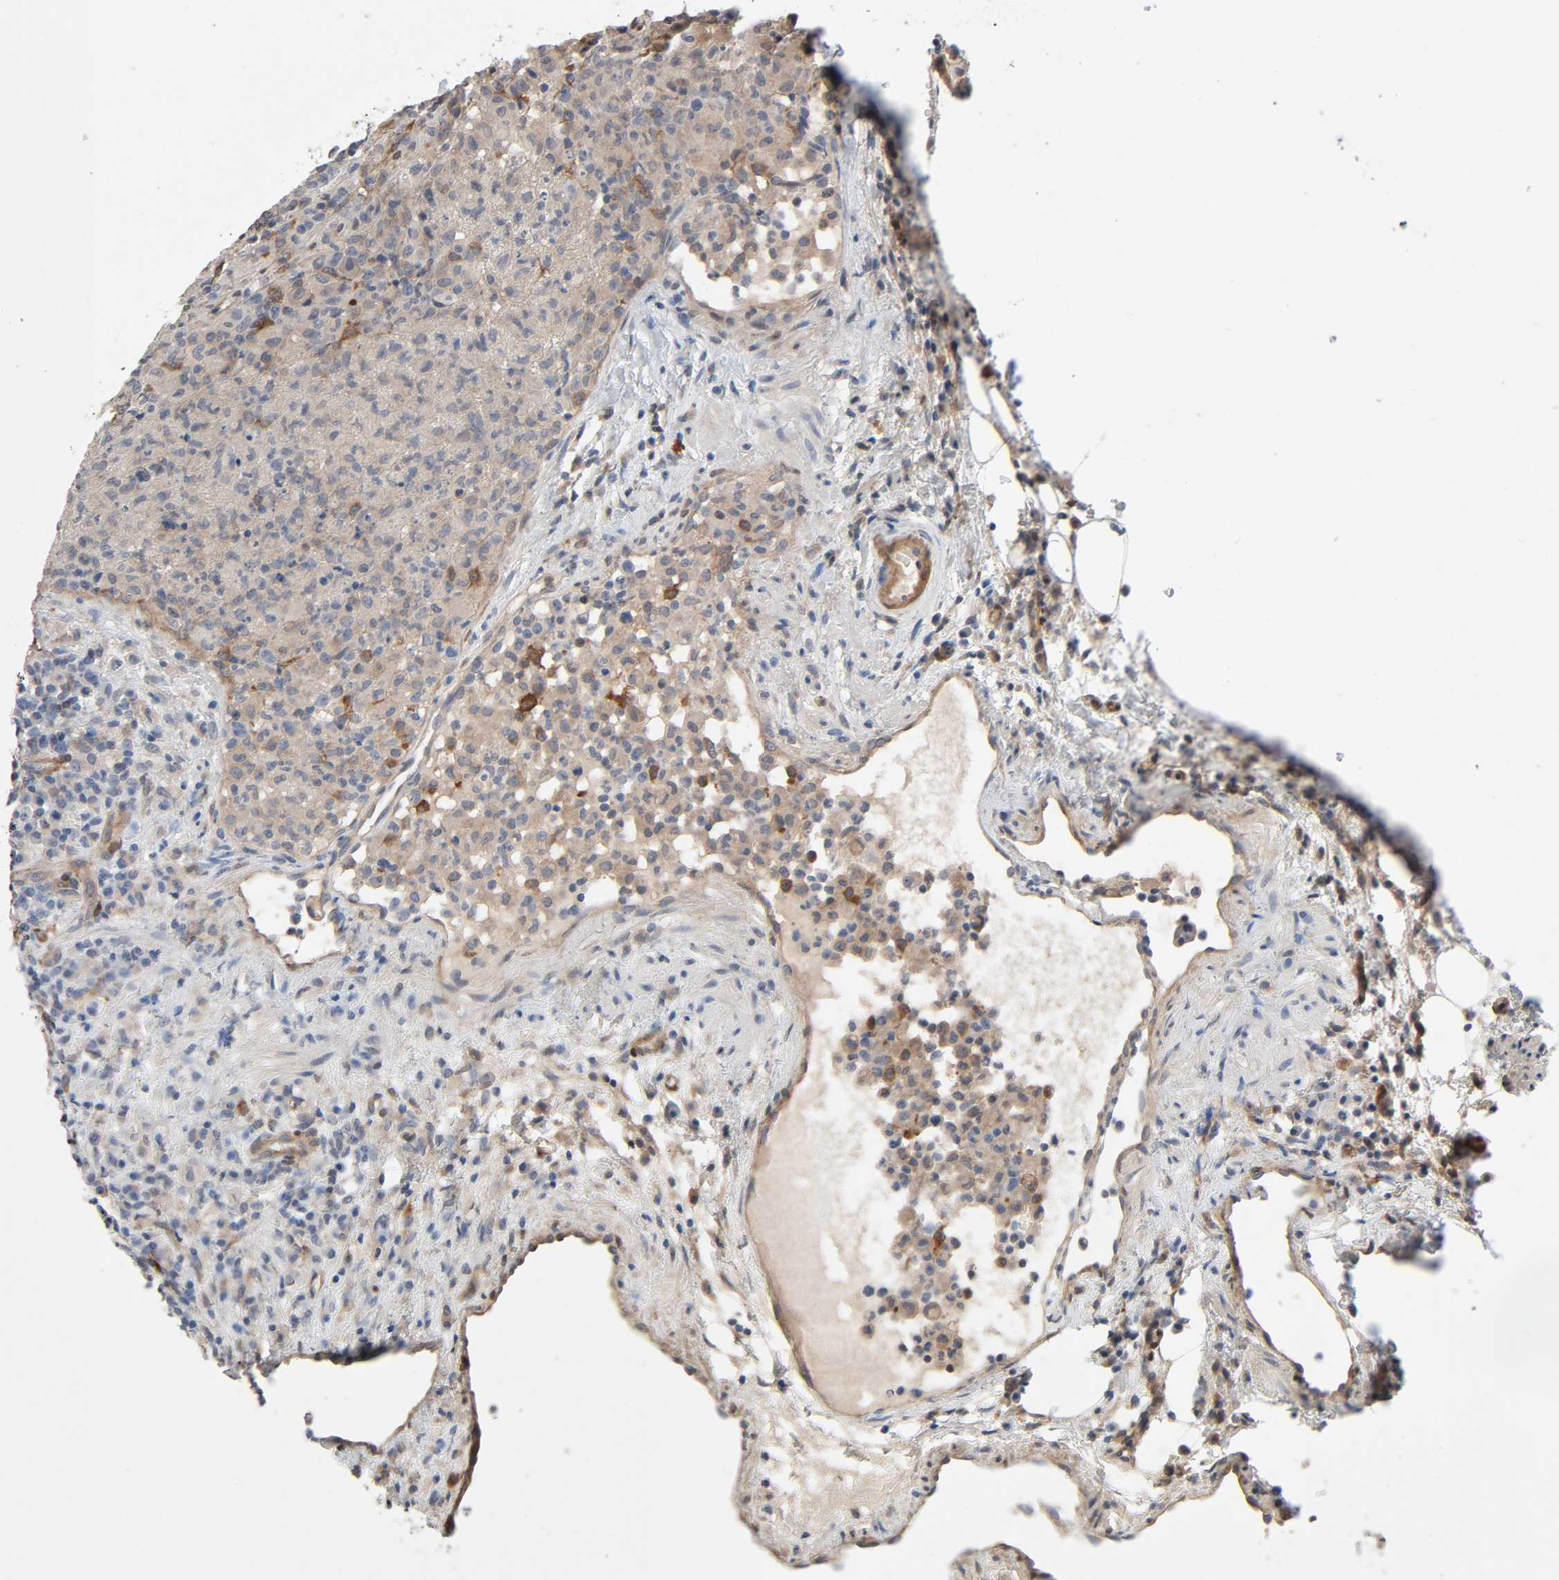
{"staining": {"intensity": "weak", "quantity": ">75%", "location": "cytoplasmic/membranous"}, "tissue": "lymphoma", "cell_type": "Tumor cells", "image_type": "cancer", "snomed": [{"axis": "morphology", "description": "Hodgkin's disease, NOS"}, {"axis": "topography", "description": "Lymph node"}], "caption": "A high-resolution image shows immunohistochemistry (IHC) staining of lymphoma, which exhibits weak cytoplasmic/membranous staining in about >75% of tumor cells.", "gene": "PTK2", "patient": {"sex": "male", "age": 65}}